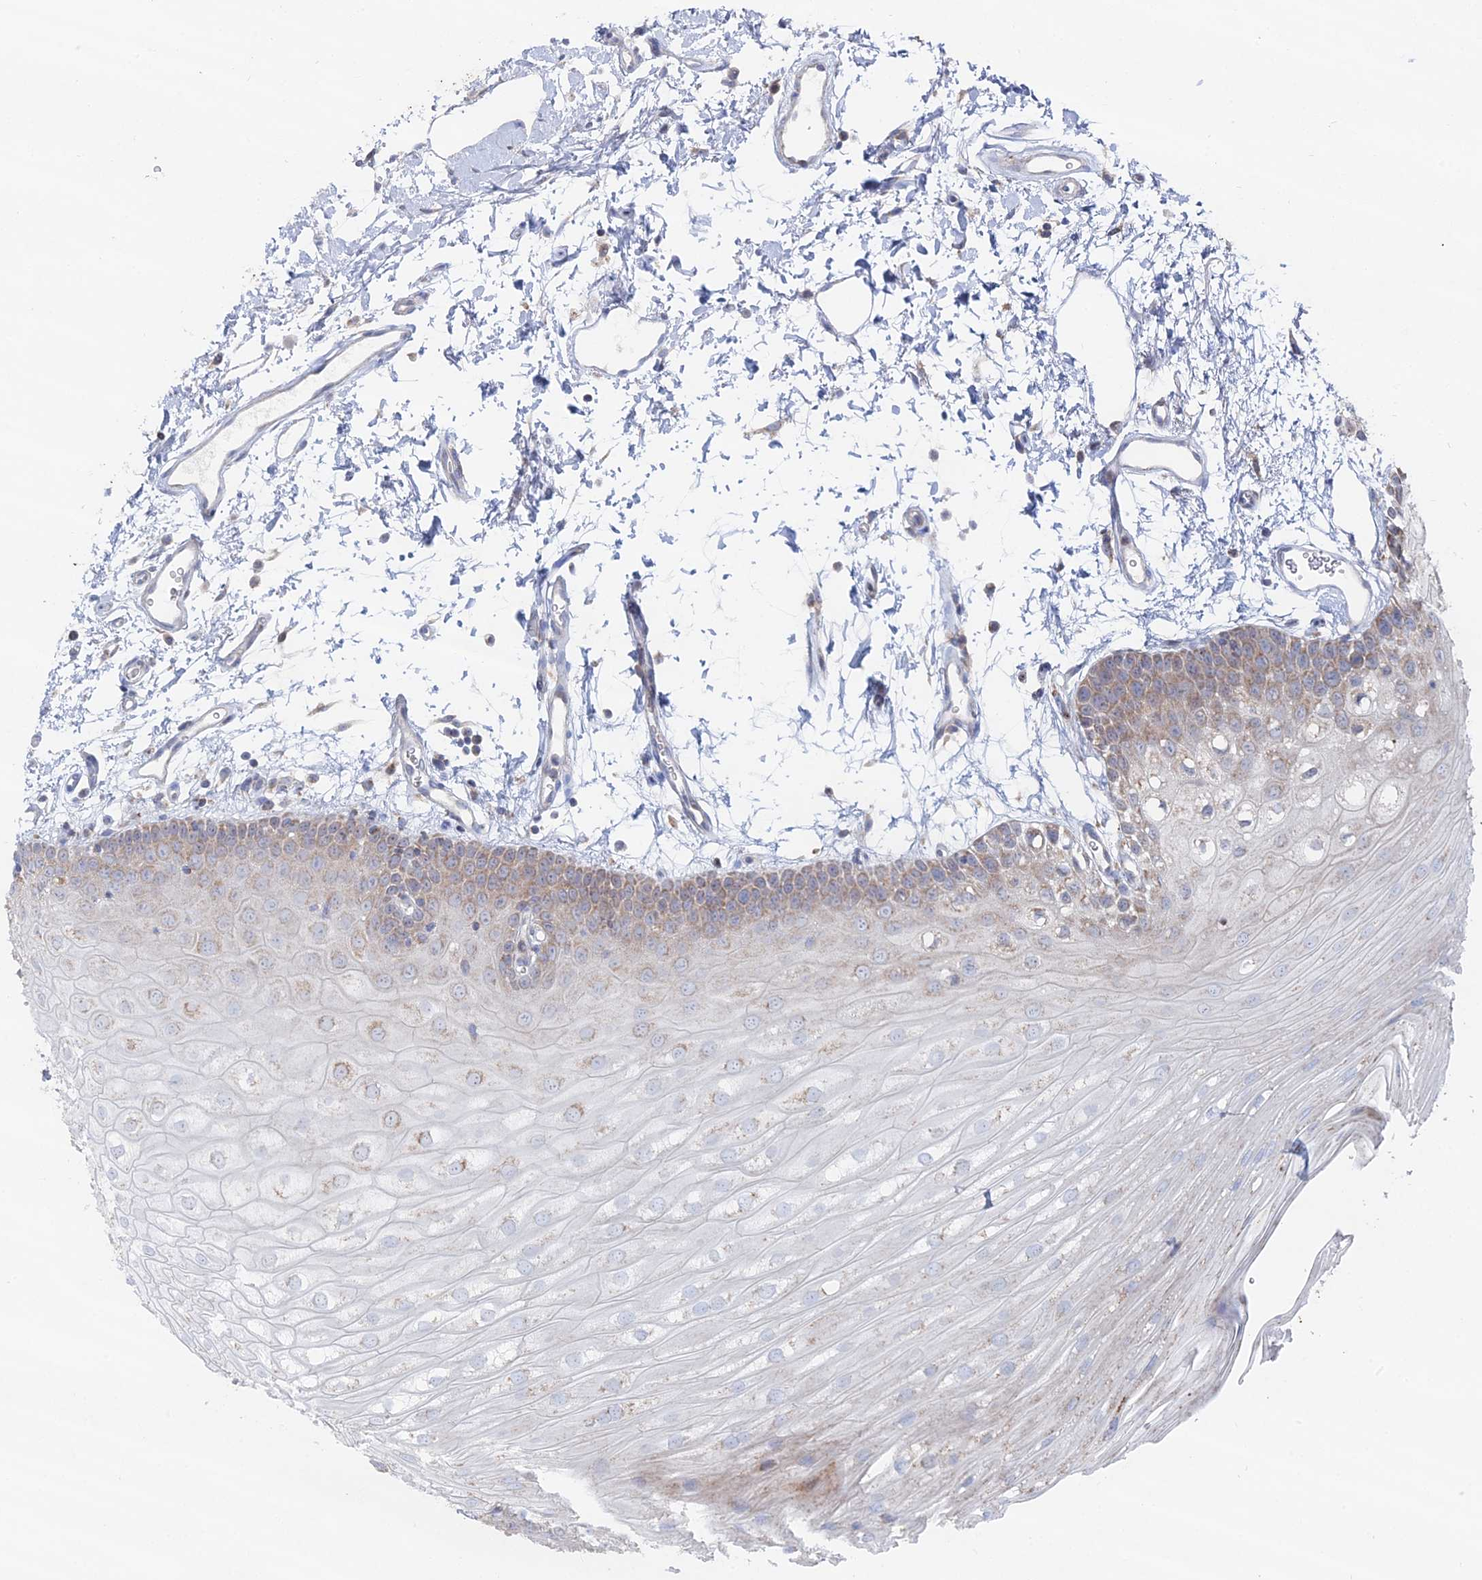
{"staining": {"intensity": "weak", "quantity": ">75%", "location": "cytoplasmic/membranous"}, "tissue": "oral mucosa", "cell_type": "Squamous epithelial cells", "image_type": "normal", "snomed": [{"axis": "morphology", "description": "Normal tissue, NOS"}, {"axis": "topography", "description": "Oral tissue"}, {"axis": "topography", "description": "Tounge, NOS"}], "caption": "Immunohistochemistry (IHC) of unremarkable human oral mucosa shows low levels of weak cytoplasmic/membranous staining in approximately >75% of squamous epithelial cells.", "gene": "MPC1", "patient": {"sex": "female", "age": 73}}